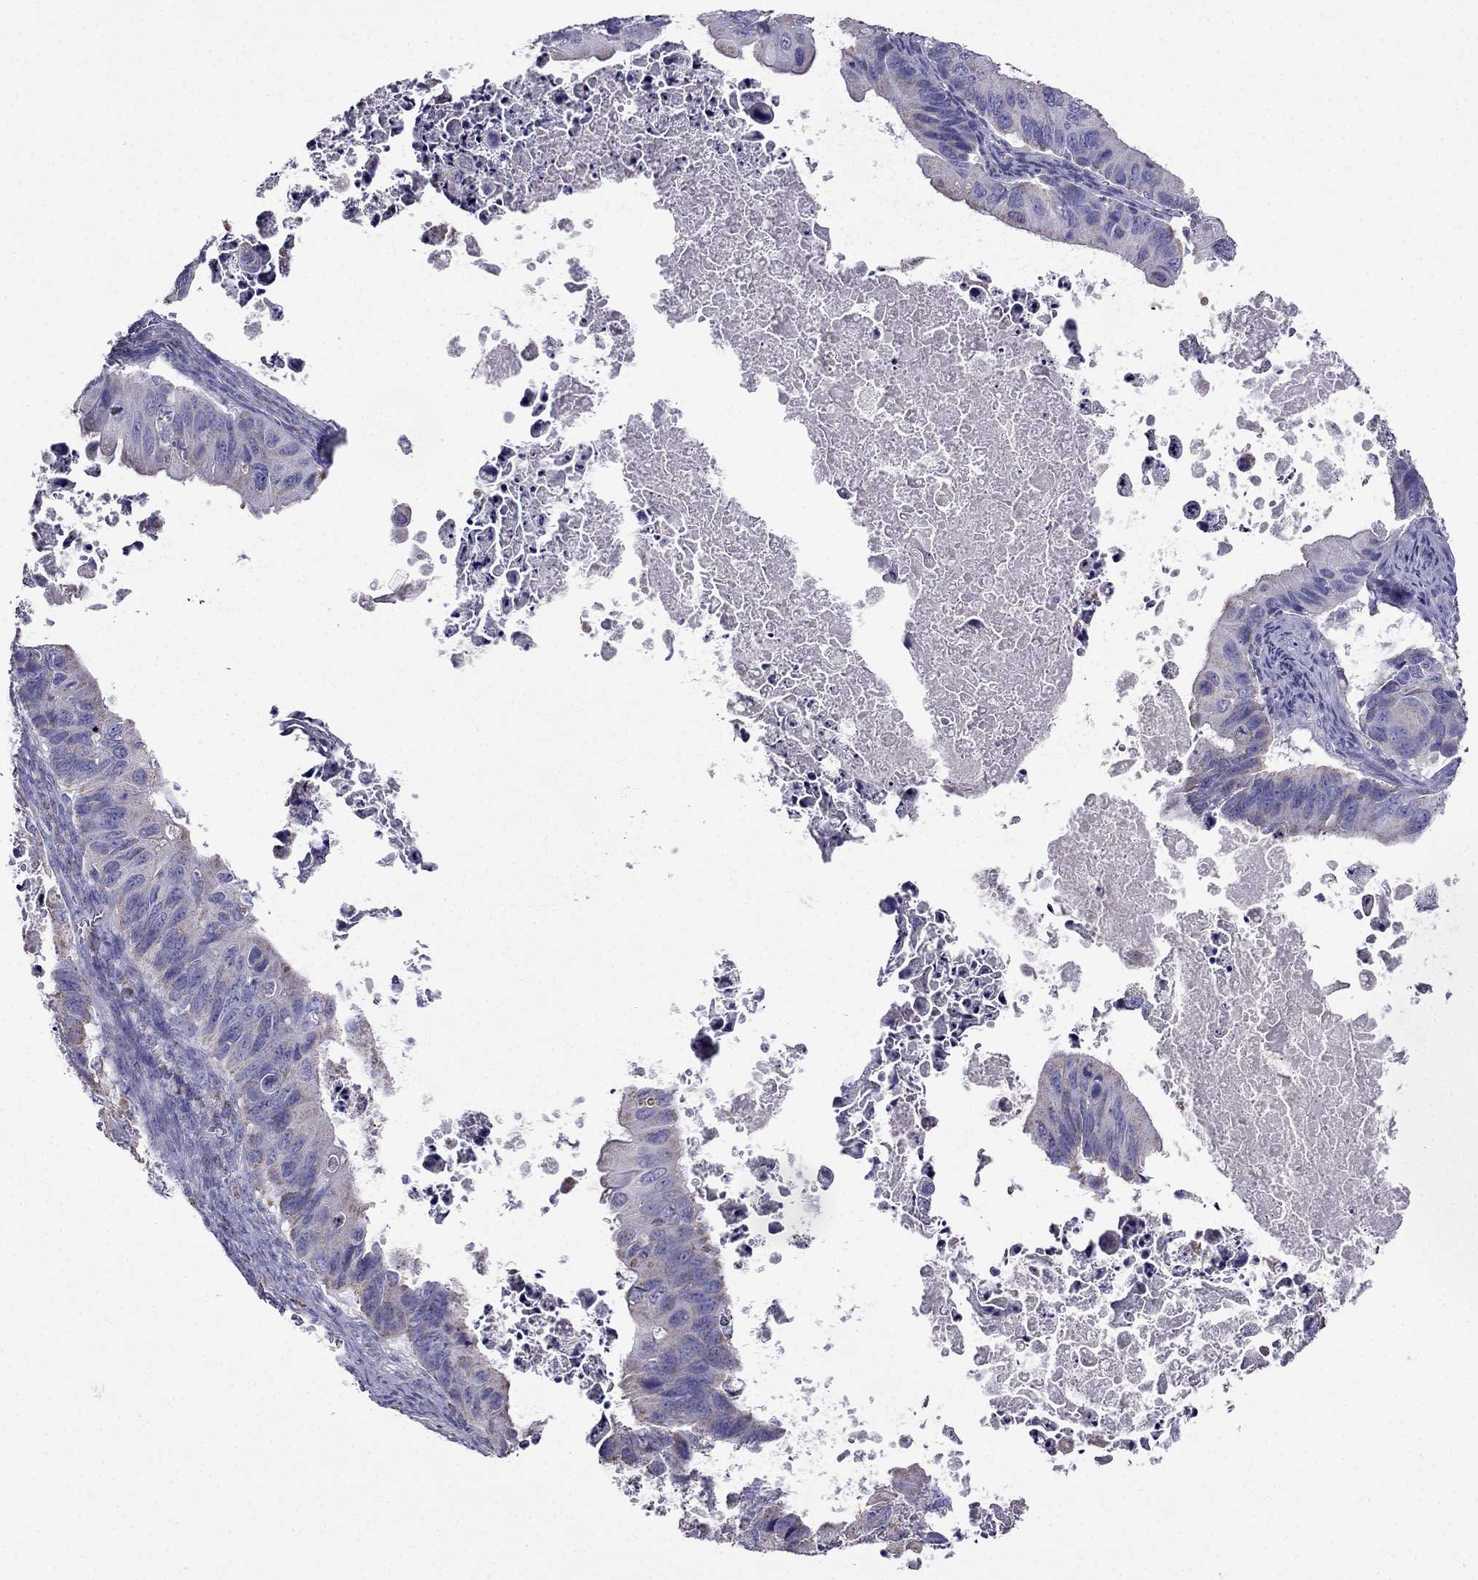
{"staining": {"intensity": "moderate", "quantity": "<25%", "location": "cytoplasmic/membranous"}, "tissue": "ovarian cancer", "cell_type": "Tumor cells", "image_type": "cancer", "snomed": [{"axis": "morphology", "description": "Cystadenocarcinoma, mucinous, NOS"}, {"axis": "topography", "description": "Ovary"}], "caption": "Brown immunohistochemical staining in ovarian cancer reveals moderate cytoplasmic/membranous positivity in approximately <25% of tumor cells.", "gene": "DSC1", "patient": {"sex": "female", "age": 64}}